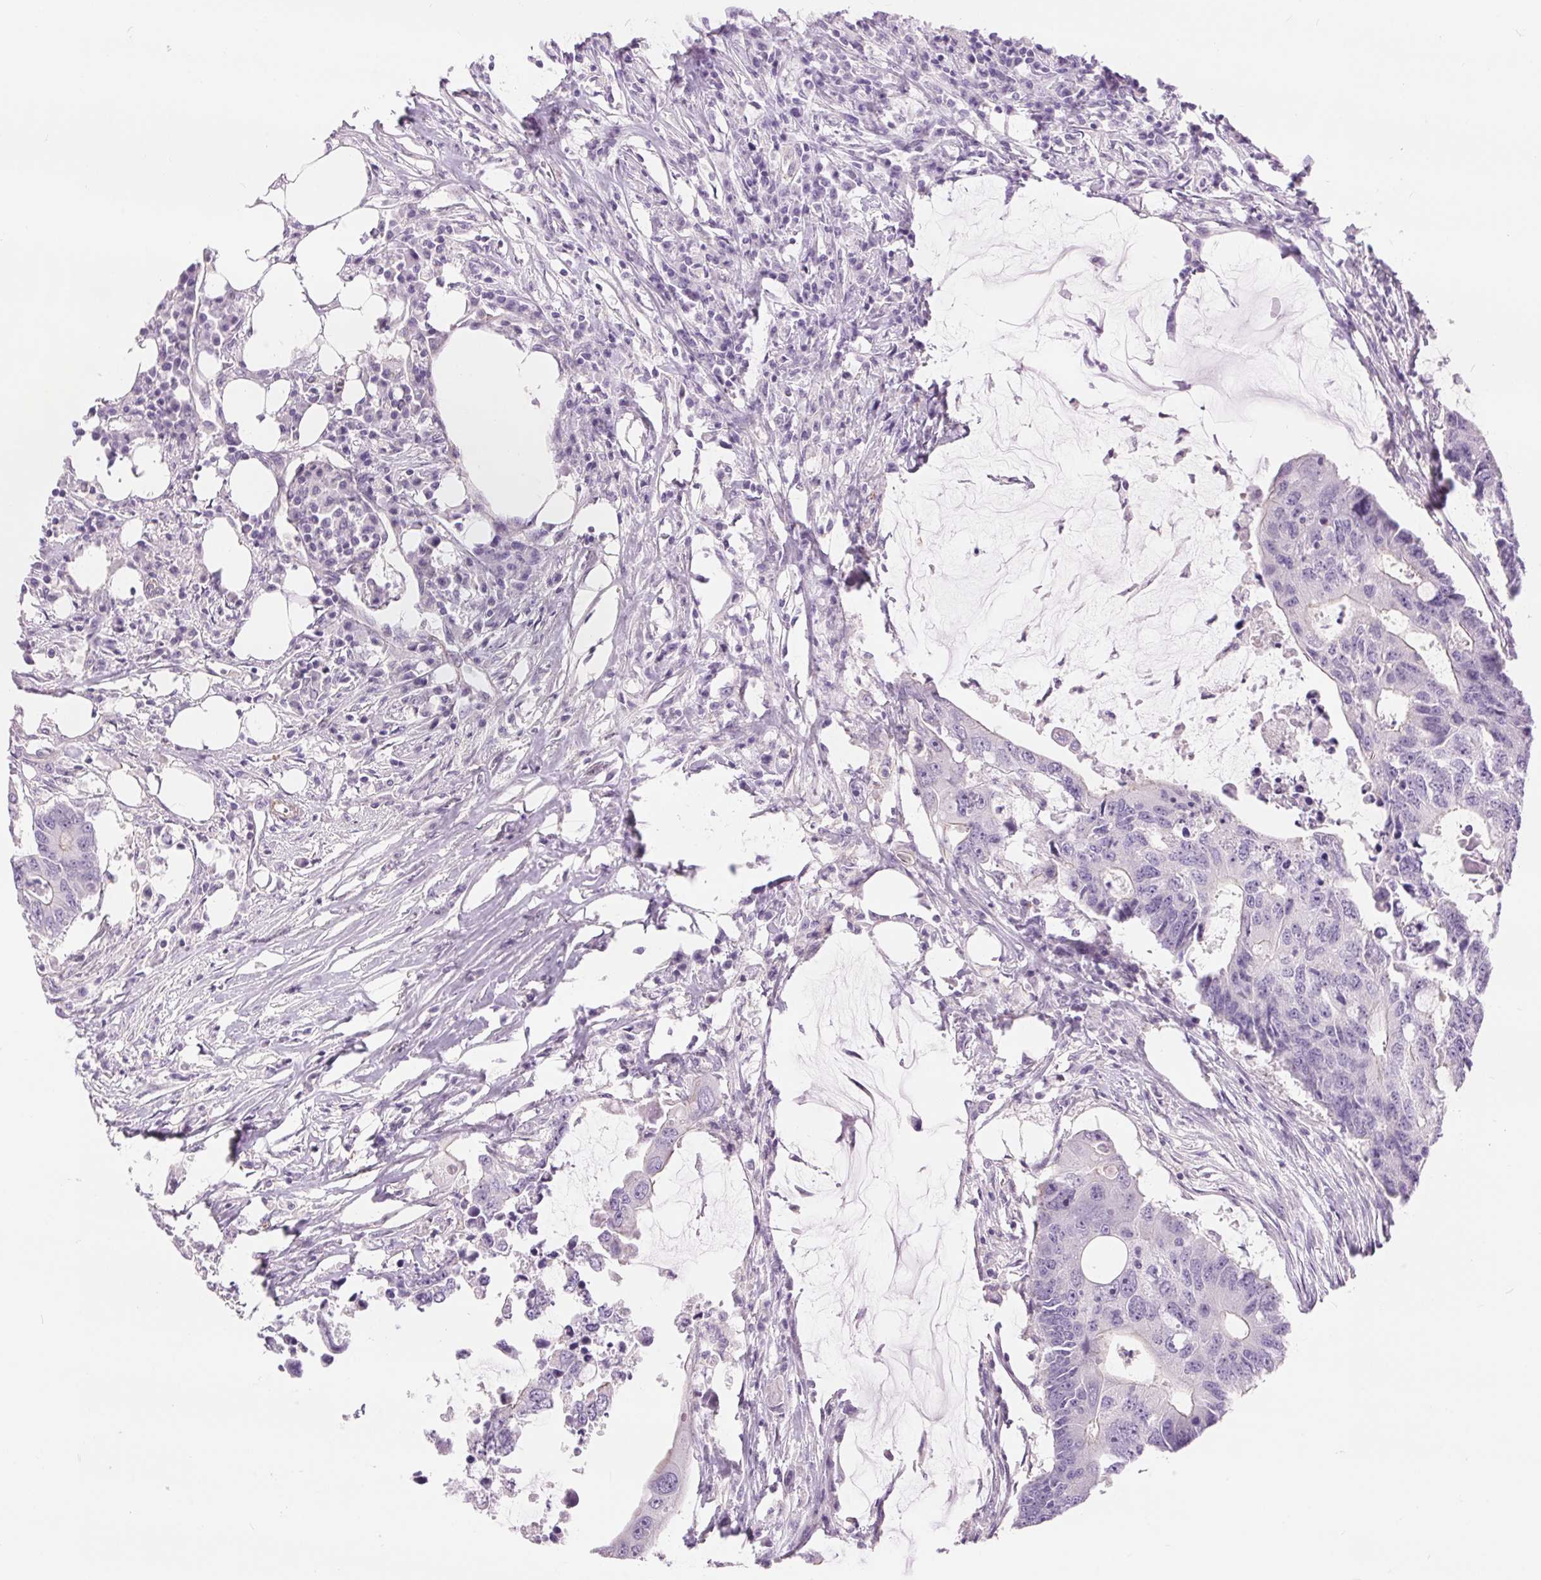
{"staining": {"intensity": "negative", "quantity": "none", "location": "none"}, "tissue": "colorectal cancer", "cell_type": "Tumor cells", "image_type": "cancer", "snomed": [{"axis": "morphology", "description": "Adenocarcinoma, NOS"}, {"axis": "topography", "description": "Colon"}], "caption": "Immunohistochemistry (IHC) of colorectal cancer (adenocarcinoma) reveals no positivity in tumor cells.", "gene": "DIXDC1", "patient": {"sex": "male", "age": 71}}